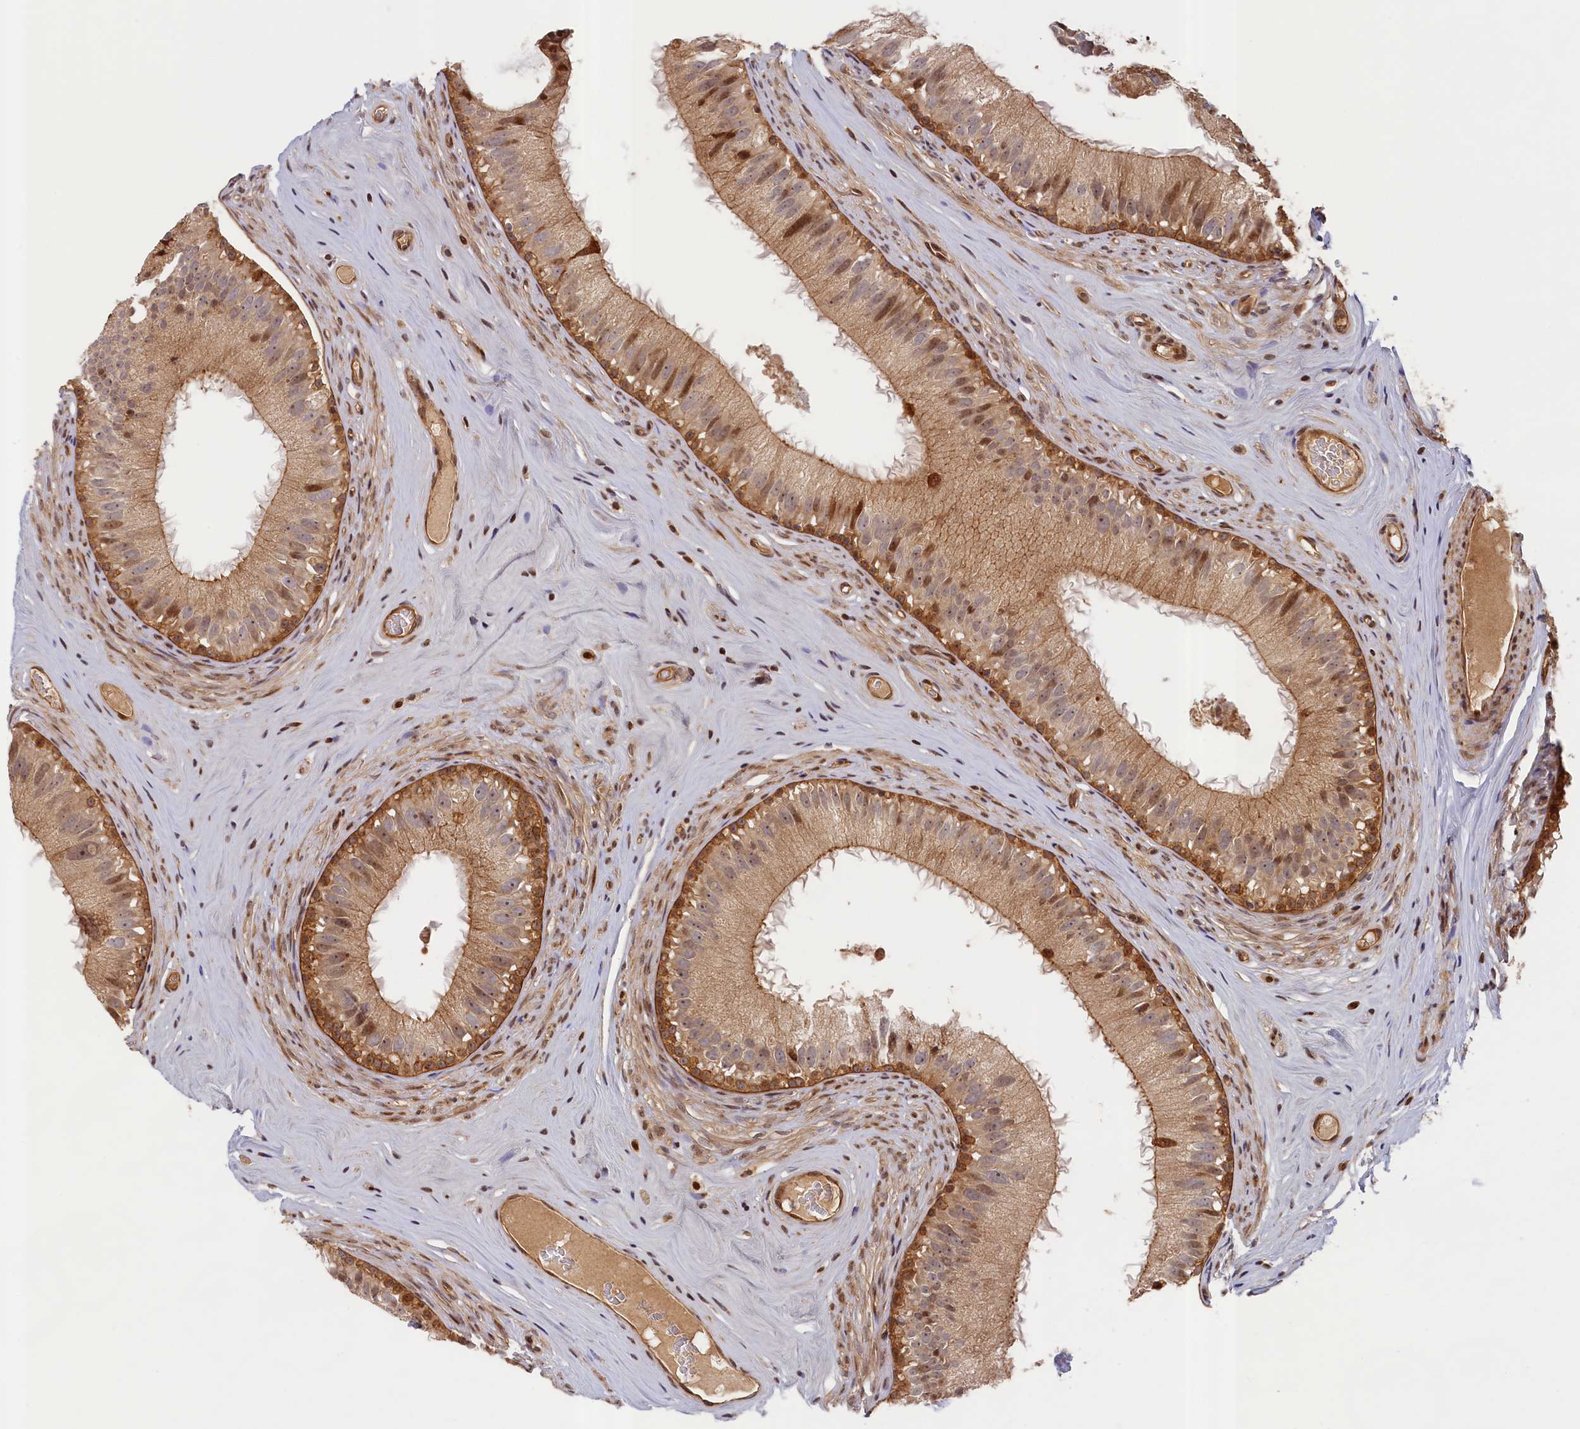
{"staining": {"intensity": "moderate", "quantity": ">75%", "location": "cytoplasmic/membranous,nuclear"}, "tissue": "epididymis", "cell_type": "Glandular cells", "image_type": "normal", "snomed": [{"axis": "morphology", "description": "Normal tissue, NOS"}, {"axis": "topography", "description": "Epididymis"}], "caption": "The photomicrograph displays immunohistochemical staining of unremarkable epididymis. There is moderate cytoplasmic/membranous,nuclear positivity is seen in about >75% of glandular cells.", "gene": "CEP44", "patient": {"sex": "male", "age": 45}}